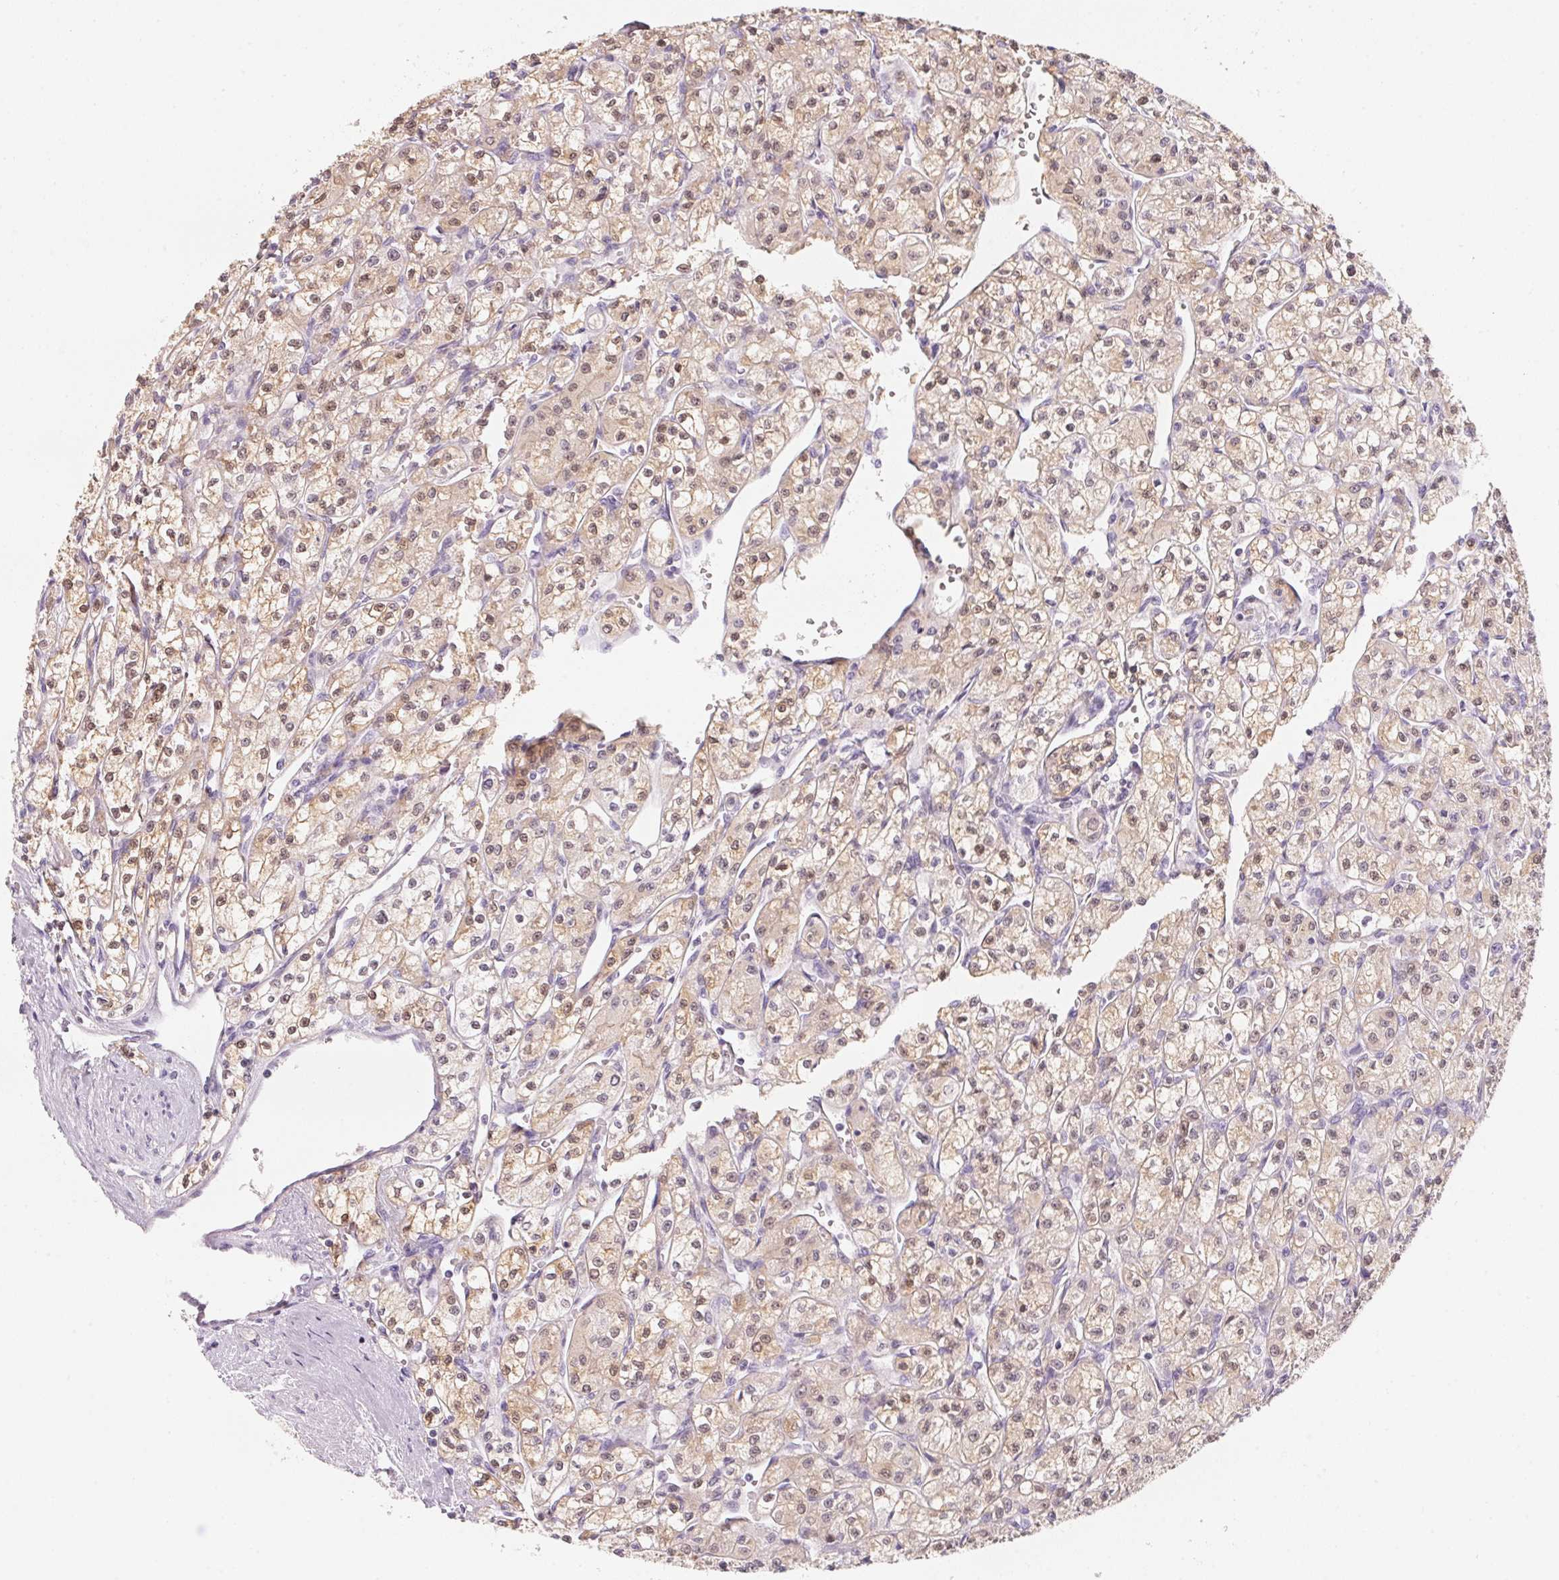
{"staining": {"intensity": "weak", "quantity": "25%-75%", "location": "cytoplasmic/membranous,nuclear"}, "tissue": "renal cancer", "cell_type": "Tumor cells", "image_type": "cancer", "snomed": [{"axis": "morphology", "description": "Adenocarcinoma, NOS"}, {"axis": "topography", "description": "Kidney"}], "caption": "The photomicrograph shows a brown stain indicating the presence of a protein in the cytoplasmic/membranous and nuclear of tumor cells in adenocarcinoma (renal). Nuclei are stained in blue.", "gene": "CFAP276", "patient": {"sex": "female", "age": 70}}